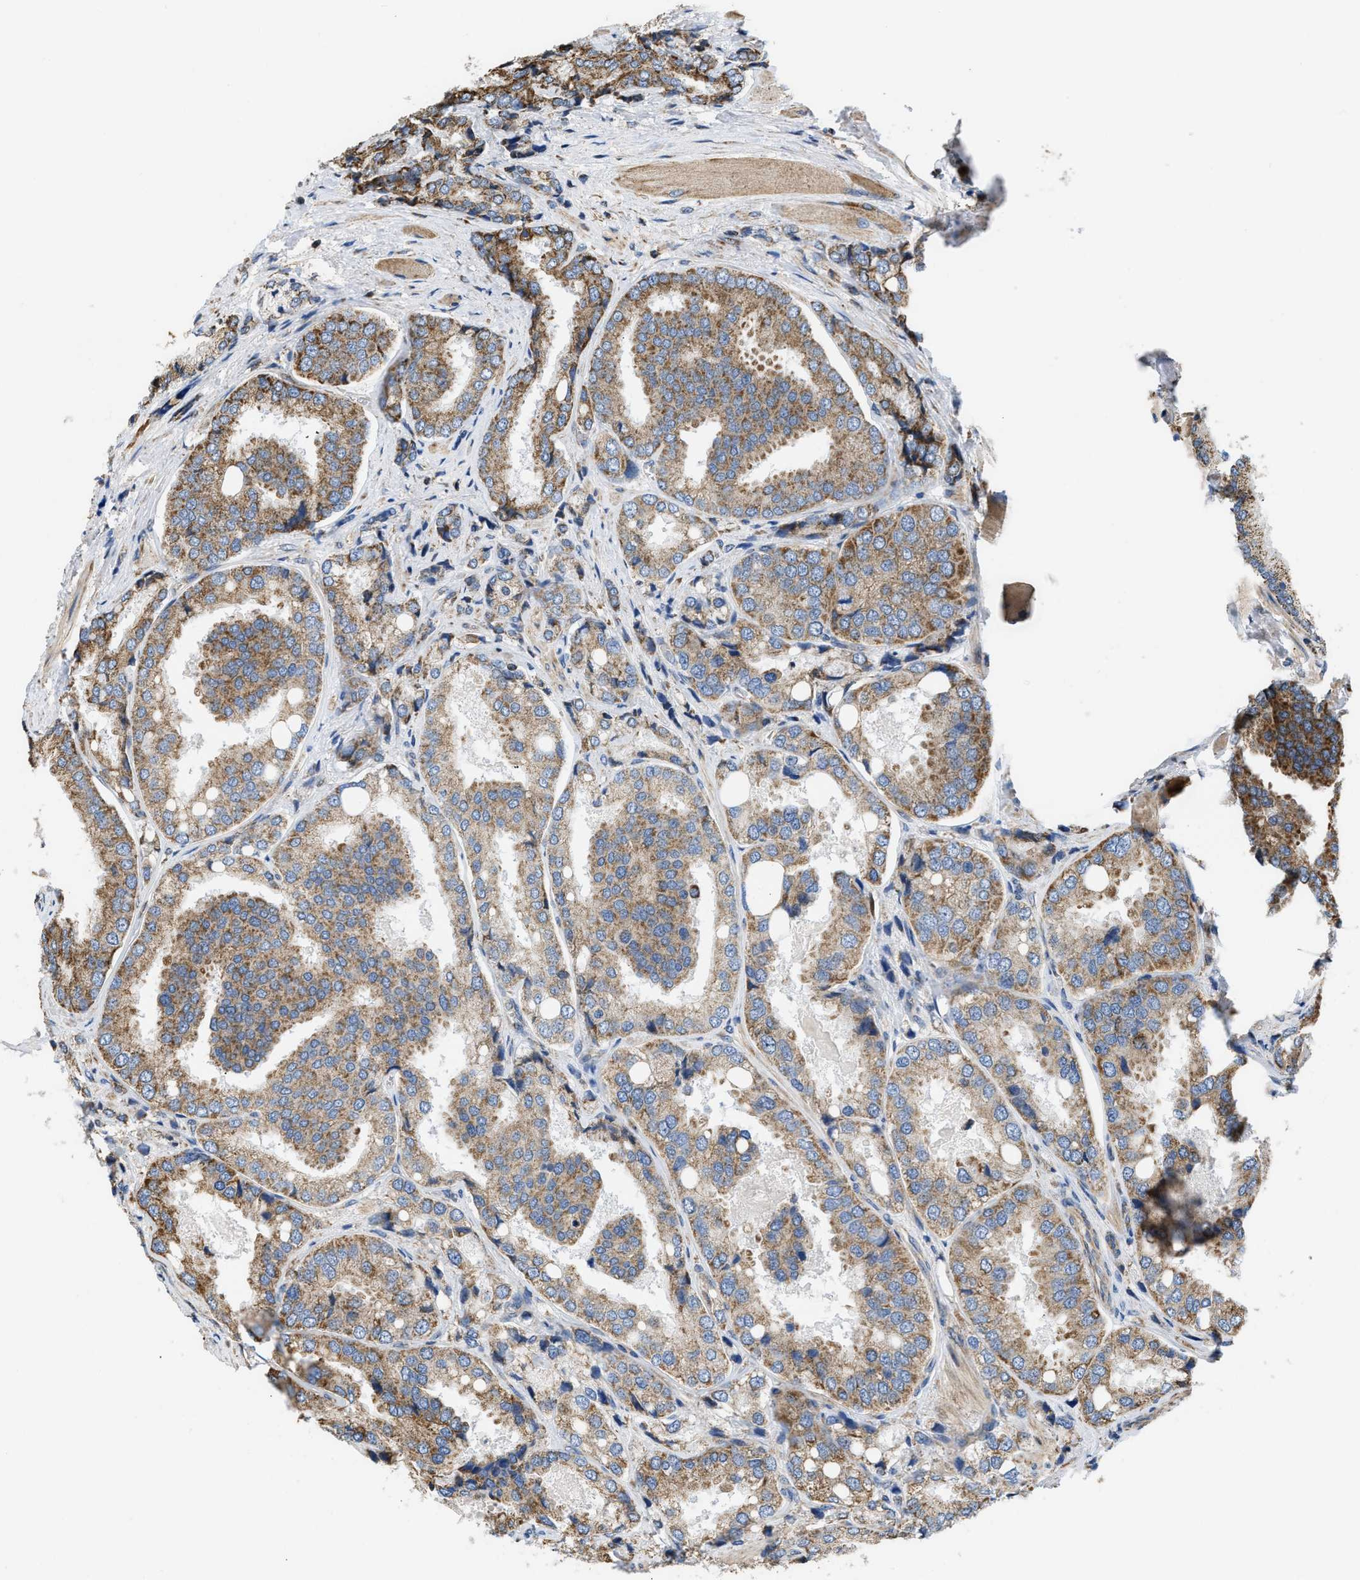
{"staining": {"intensity": "moderate", "quantity": ">75%", "location": "cytoplasmic/membranous"}, "tissue": "prostate cancer", "cell_type": "Tumor cells", "image_type": "cancer", "snomed": [{"axis": "morphology", "description": "Adenocarcinoma, High grade"}, {"axis": "topography", "description": "Prostate"}], "caption": "Human prostate cancer (adenocarcinoma (high-grade)) stained with a brown dye exhibits moderate cytoplasmic/membranous positive staining in about >75% of tumor cells.", "gene": "OPTN", "patient": {"sex": "male", "age": 50}}